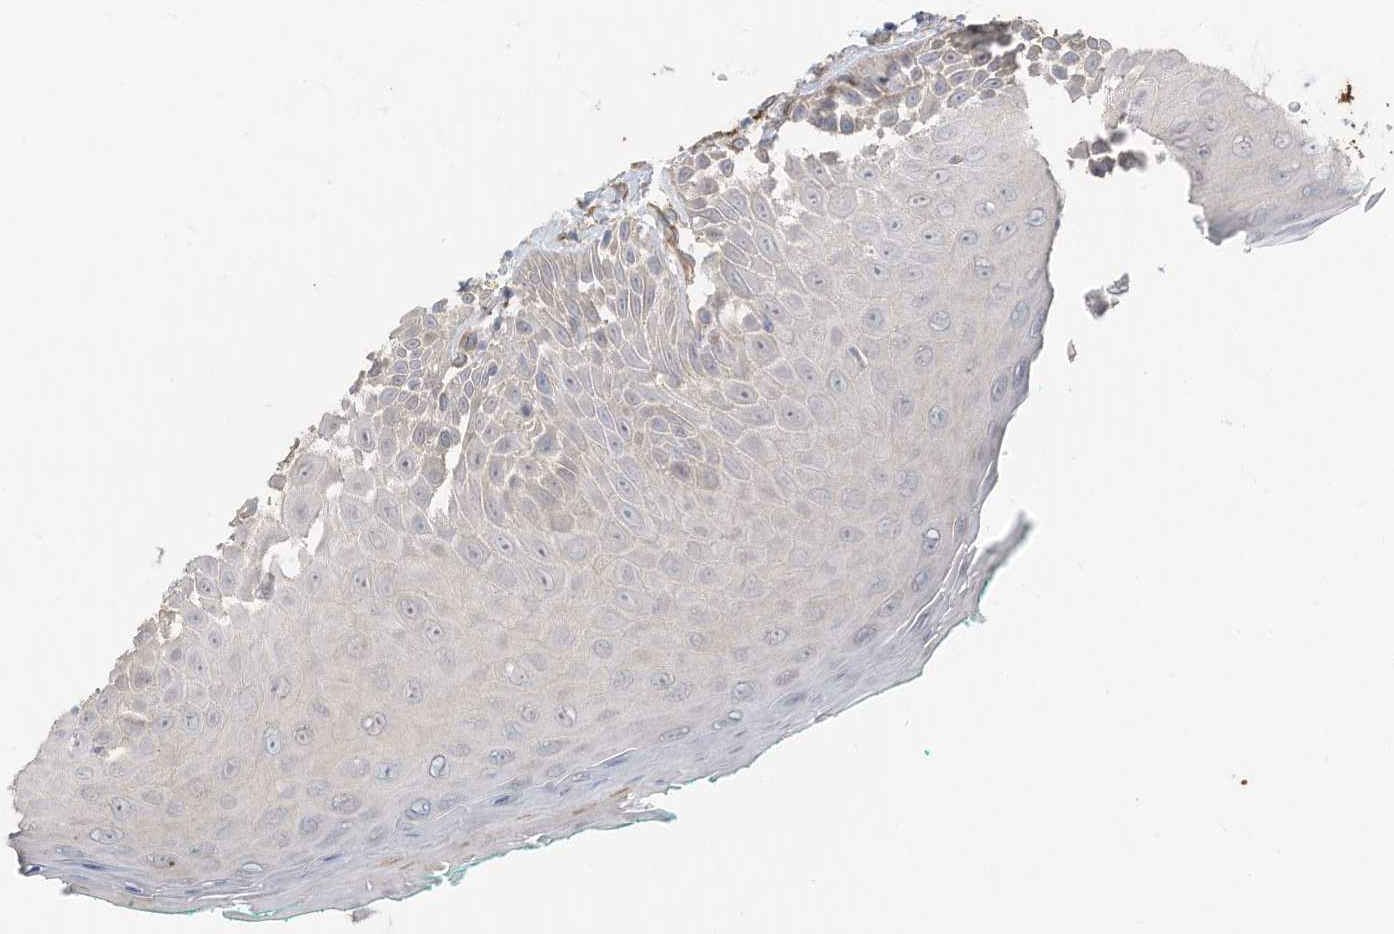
{"staining": {"intensity": "weak", "quantity": "<25%", "location": "cytoplasmic/membranous"}, "tissue": "oral mucosa", "cell_type": "Squamous epithelial cells", "image_type": "normal", "snomed": [{"axis": "morphology", "description": "Normal tissue, NOS"}, {"axis": "topography", "description": "Oral tissue"}], "caption": "Immunohistochemistry (IHC) histopathology image of benign human oral mucosa stained for a protein (brown), which displays no positivity in squamous epithelial cells.", "gene": "SLC17A7", "patient": {"sex": "female", "age": 70}}